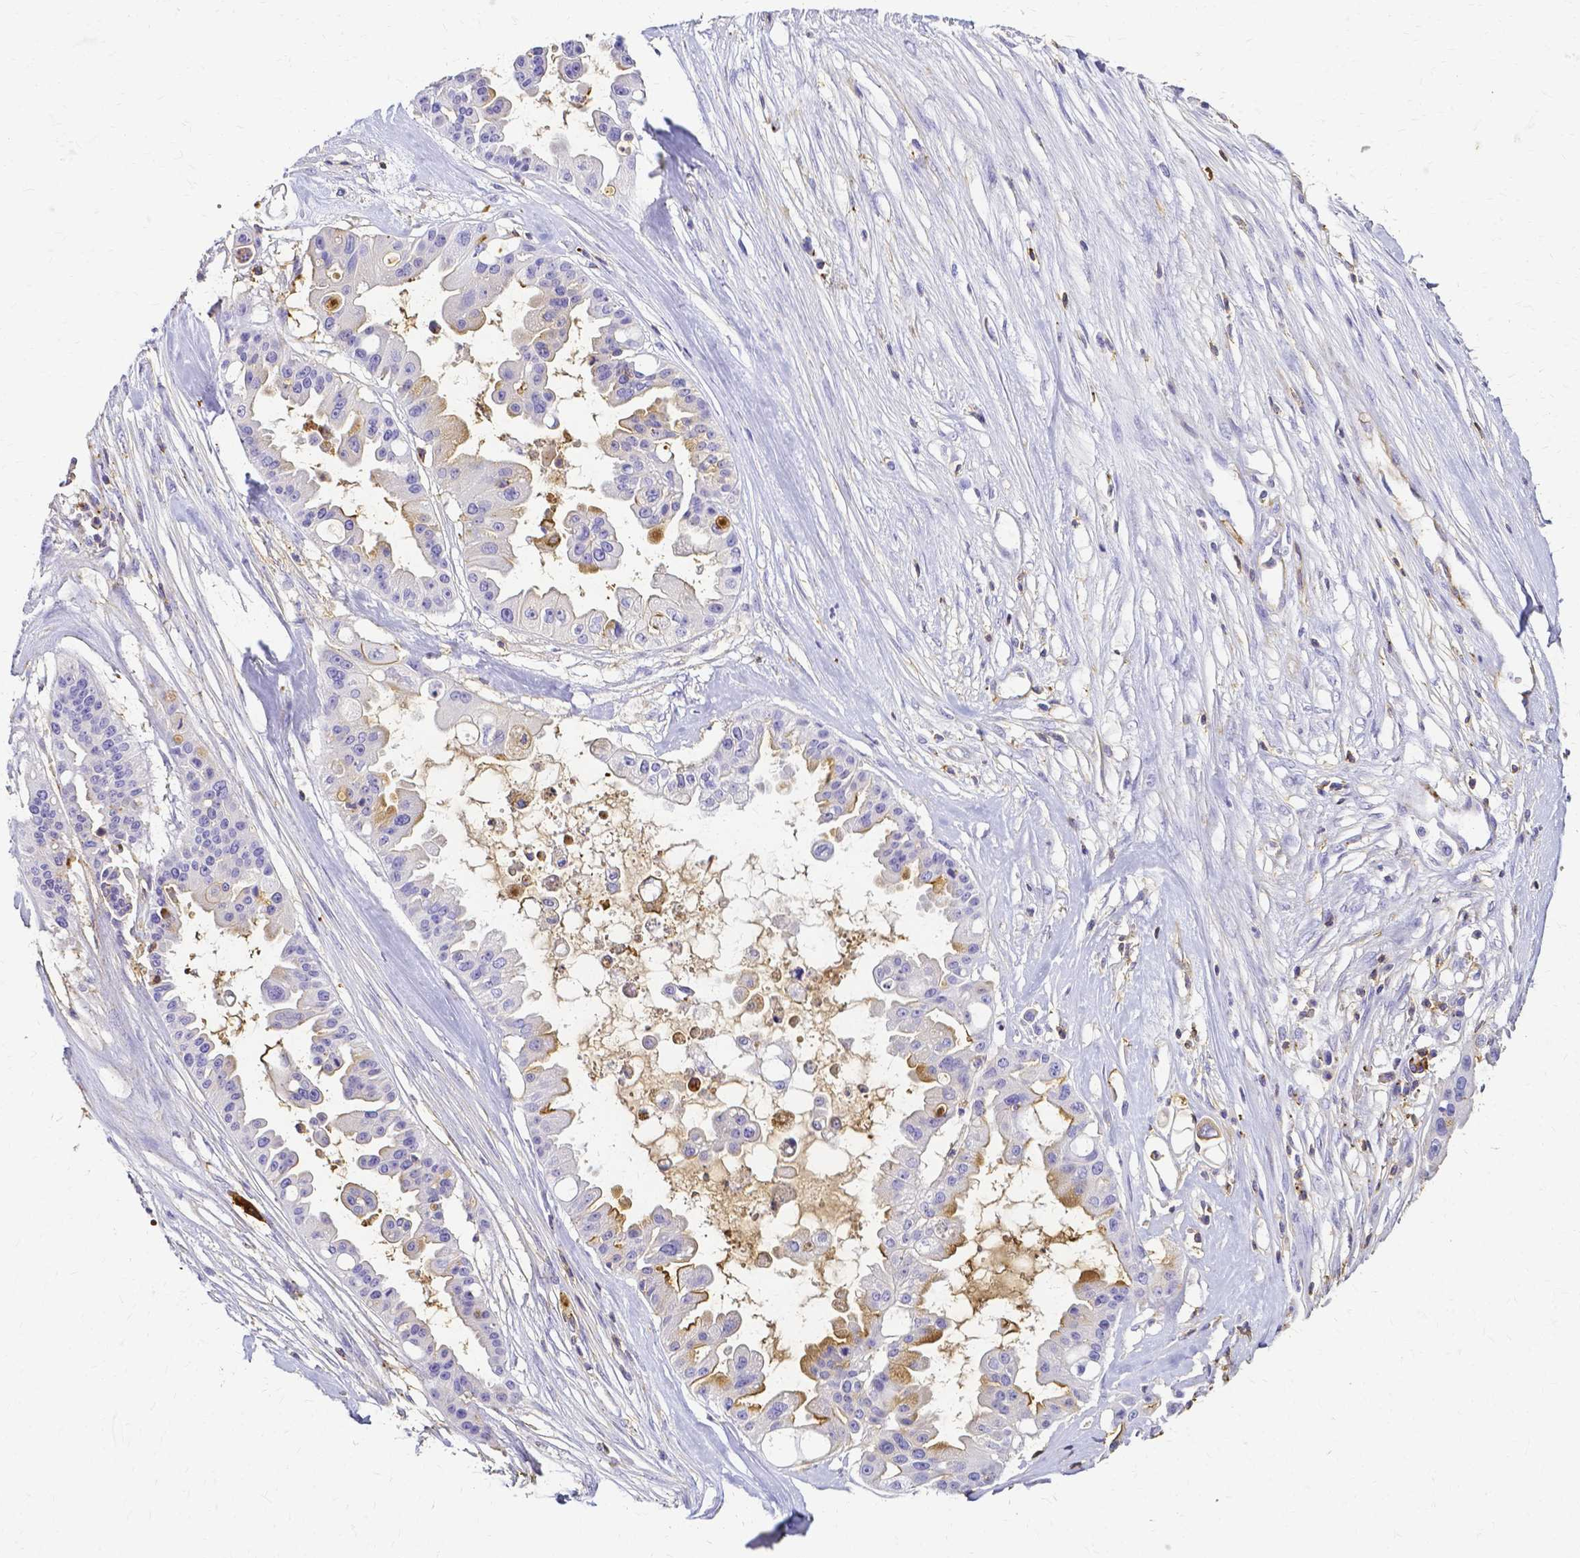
{"staining": {"intensity": "moderate", "quantity": "<25%", "location": "cytoplasmic/membranous"}, "tissue": "ovarian cancer", "cell_type": "Tumor cells", "image_type": "cancer", "snomed": [{"axis": "morphology", "description": "Cystadenocarcinoma, serous, NOS"}, {"axis": "topography", "description": "Ovary"}], "caption": "Approximately <25% of tumor cells in human ovarian cancer display moderate cytoplasmic/membranous protein expression as visualized by brown immunohistochemical staining.", "gene": "HSPA12A", "patient": {"sex": "female", "age": 56}}